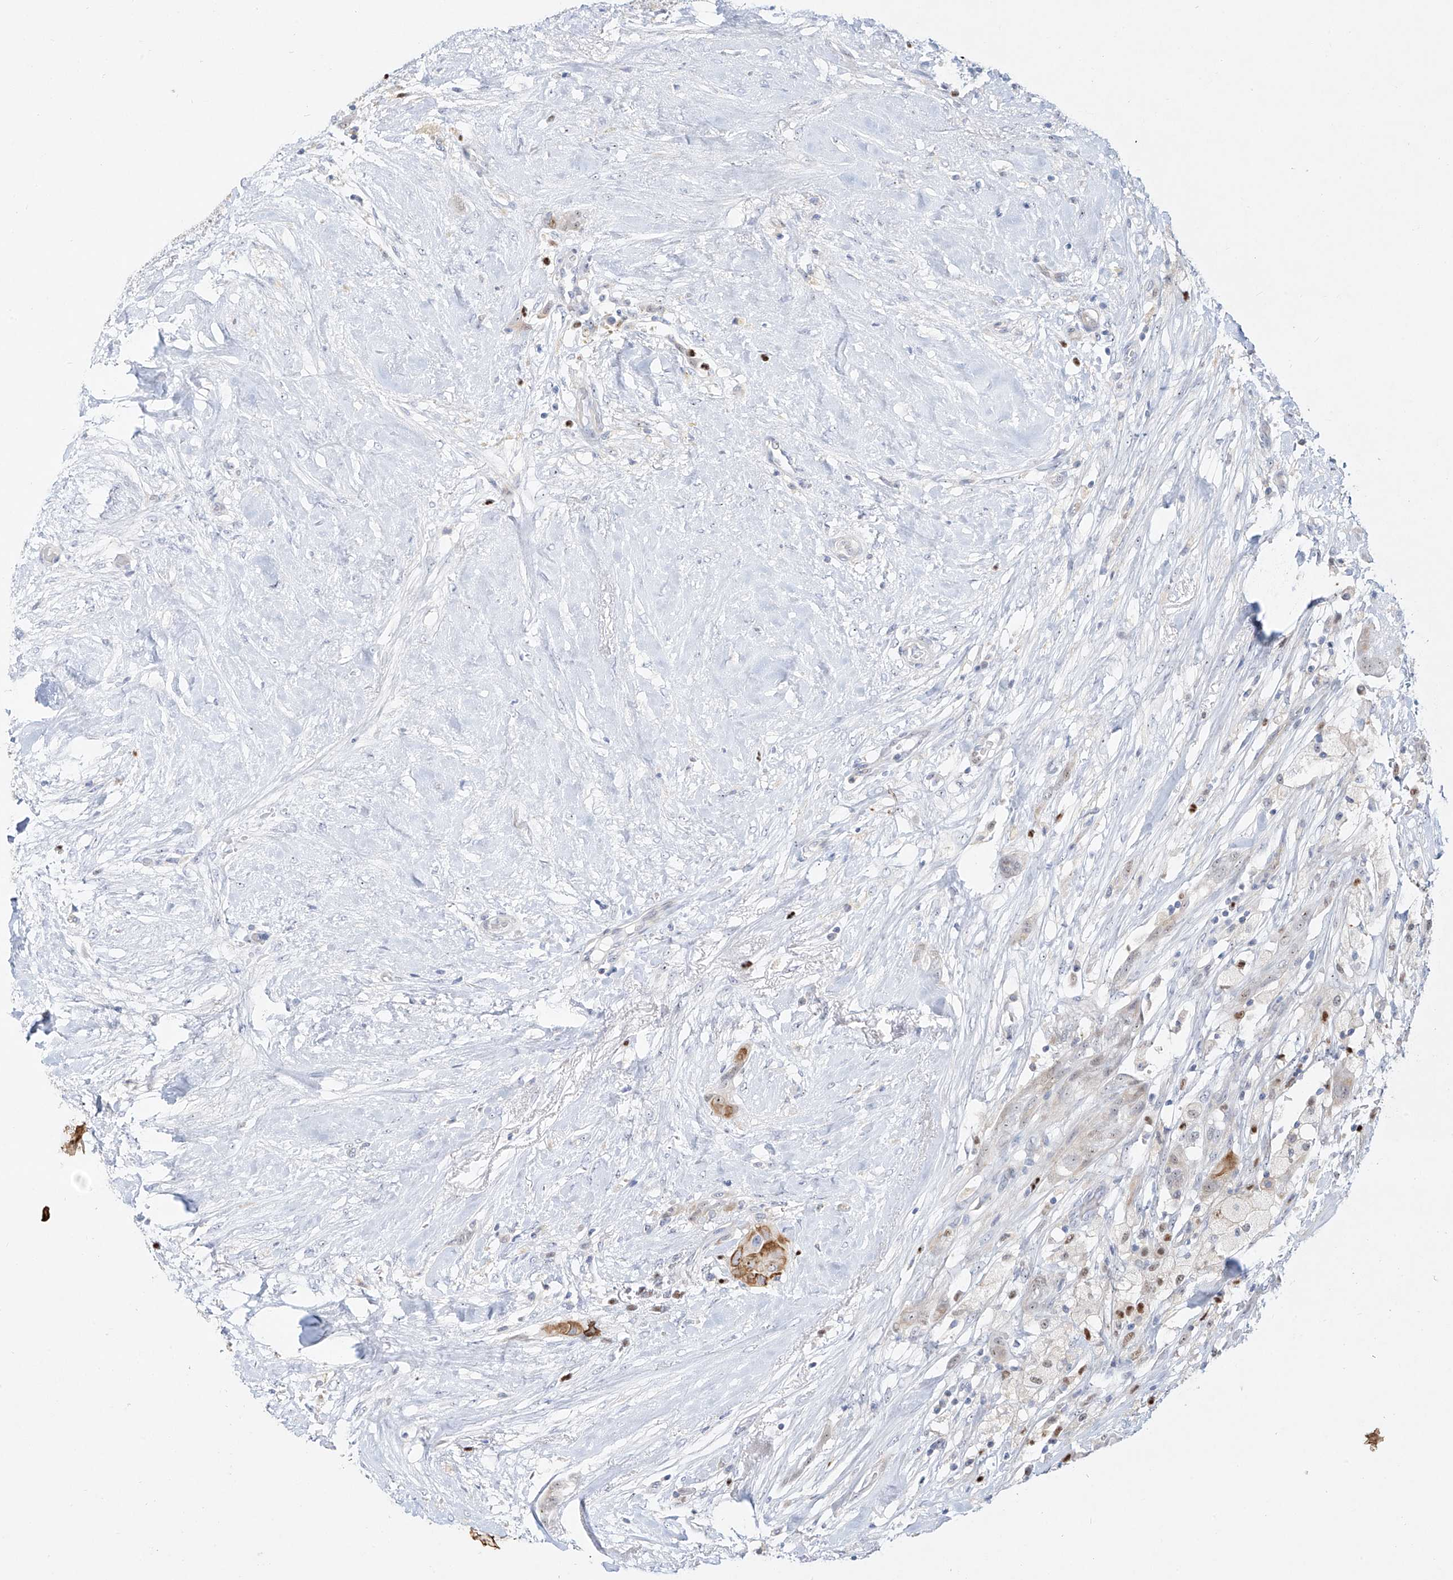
{"staining": {"intensity": "moderate", "quantity": "<25%", "location": "cytoplasmic/membranous,nuclear"}, "tissue": "thyroid cancer", "cell_type": "Tumor cells", "image_type": "cancer", "snomed": [{"axis": "morphology", "description": "Papillary adenocarcinoma, NOS"}, {"axis": "topography", "description": "Thyroid gland"}], "caption": "Thyroid cancer (papillary adenocarcinoma) stained with IHC shows moderate cytoplasmic/membranous and nuclear positivity in approximately <25% of tumor cells. The staining is performed using DAB brown chromogen to label protein expression. The nuclei are counter-stained blue using hematoxylin.", "gene": "SNU13", "patient": {"sex": "female", "age": 59}}